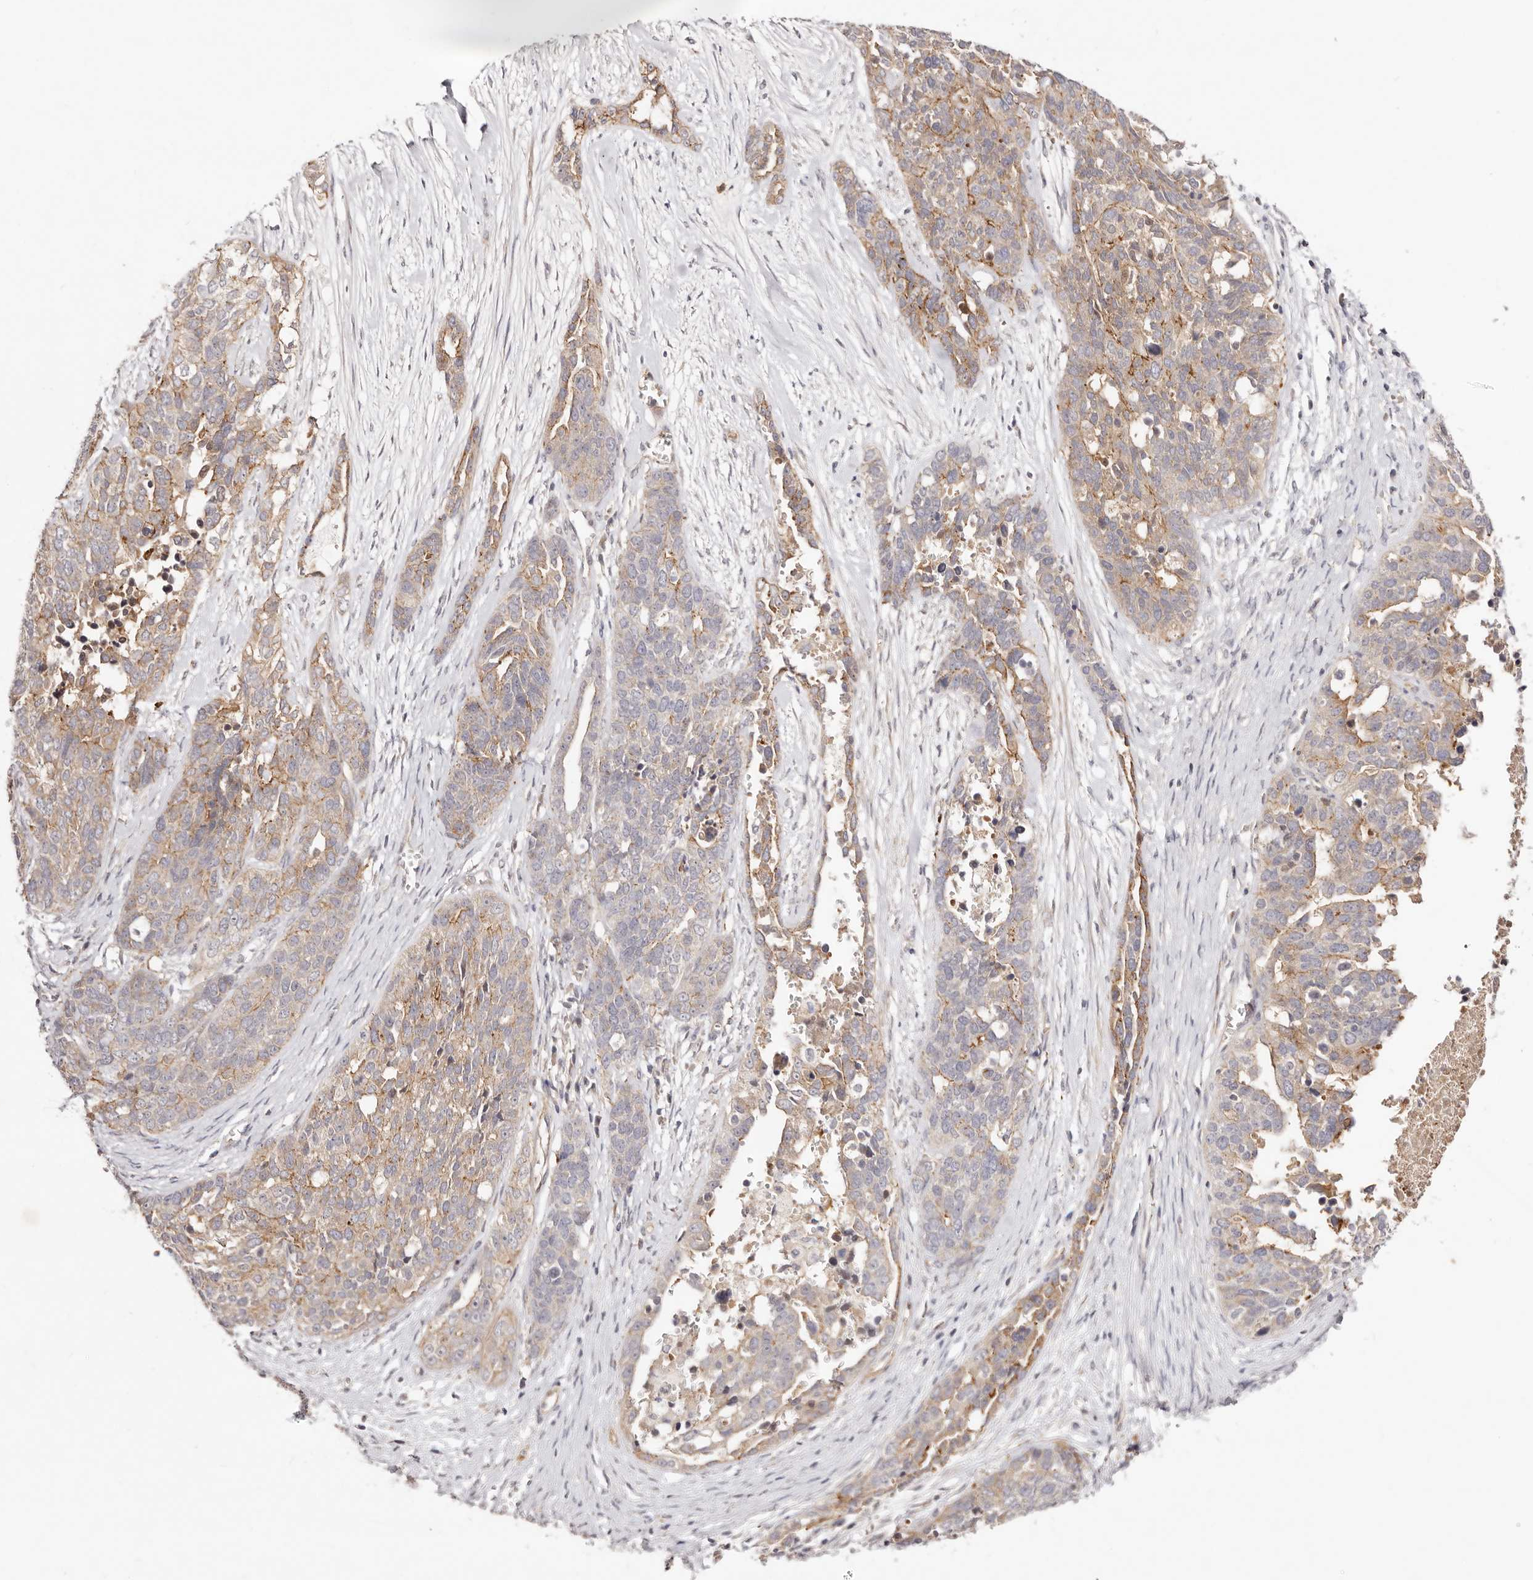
{"staining": {"intensity": "moderate", "quantity": ">75%", "location": "cytoplasmic/membranous"}, "tissue": "ovarian cancer", "cell_type": "Tumor cells", "image_type": "cancer", "snomed": [{"axis": "morphology", "description": "Cystadenocarcinoma, serous, NOS"}, {"axis": "topography", "description": "Ovary"}], "caption": "This histopathology image exhibits IHC staining of ovarian cancer, with medium moderate cytoplasmic/membranous expression in approximately >75% of tumor cells.", "gene": "SLC35B2", "patient": {"sex": "female", "age": 44}}